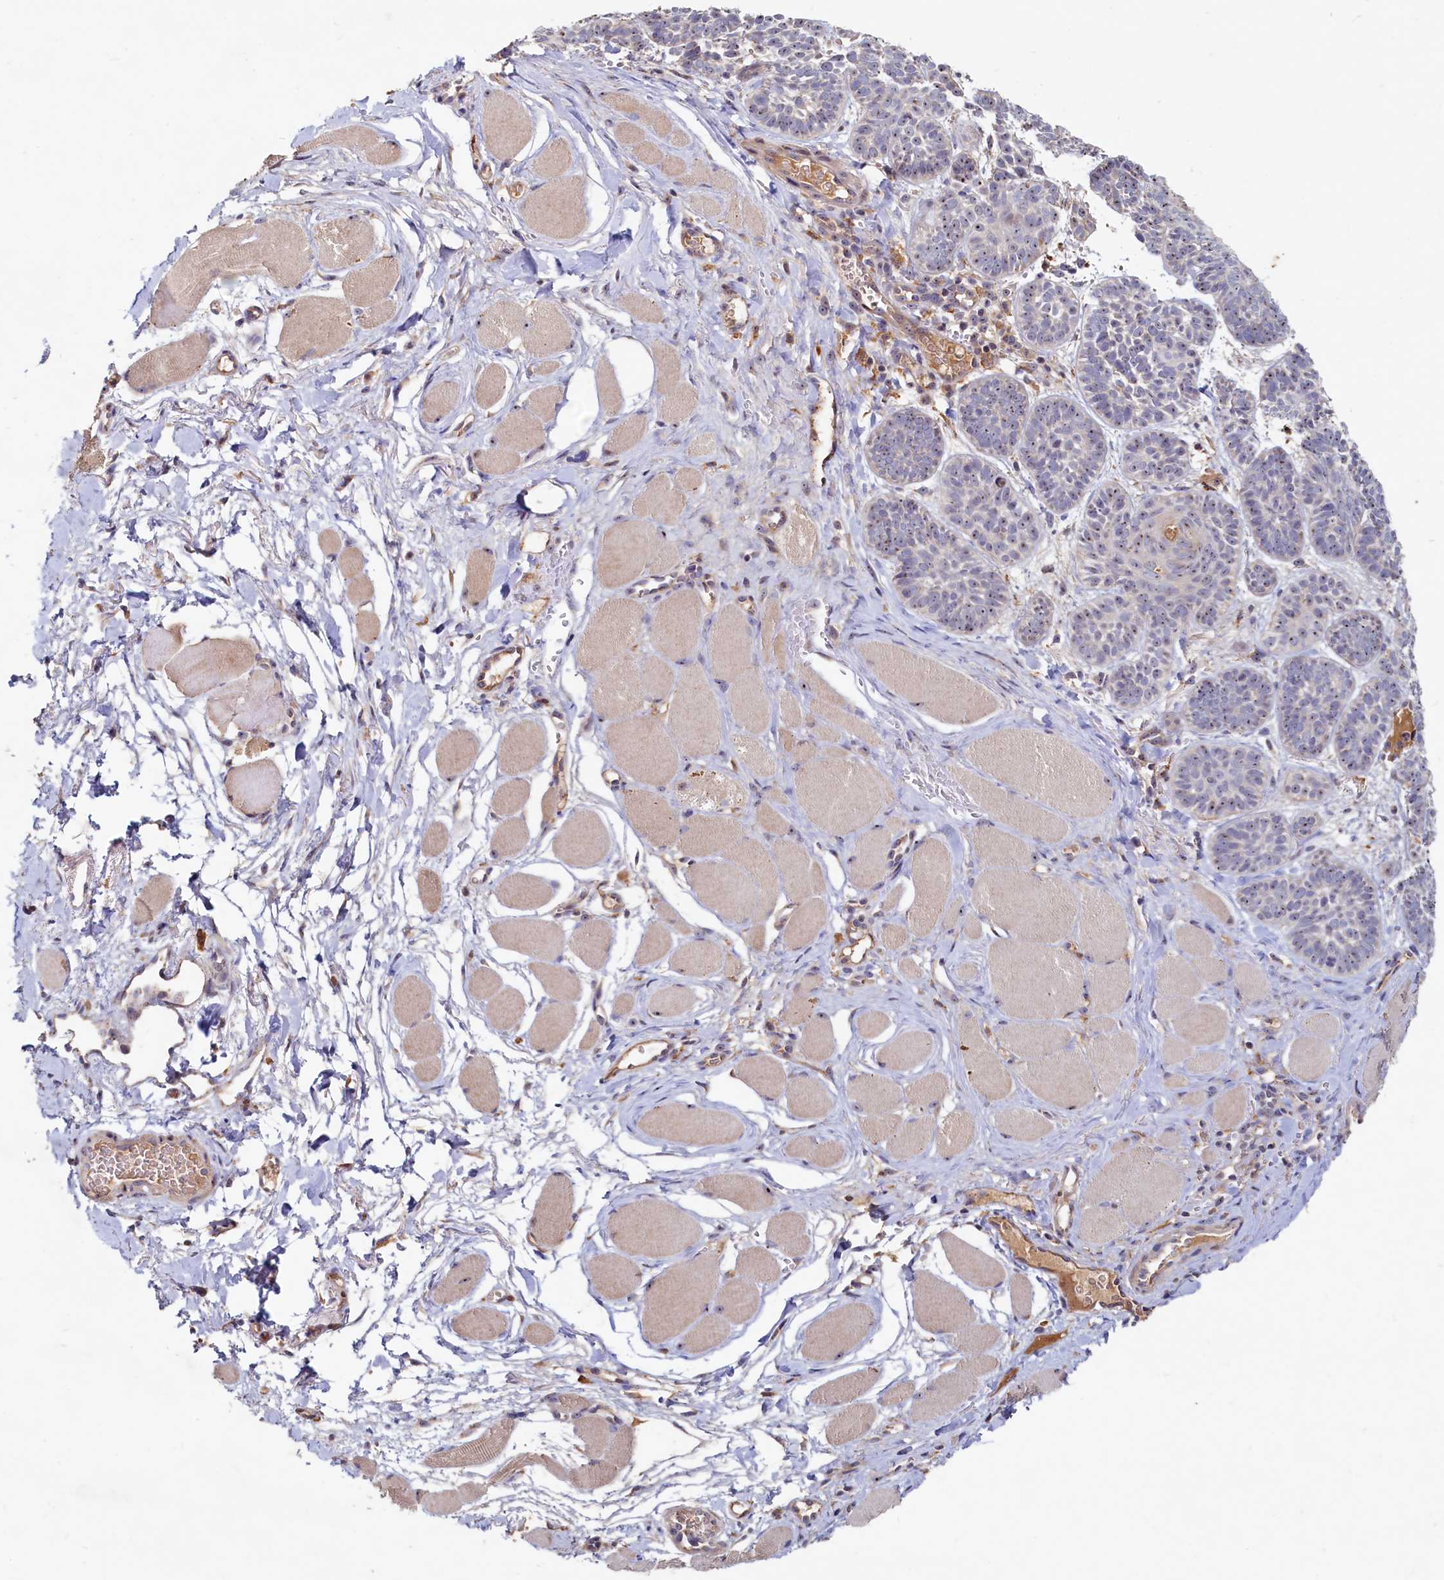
{"staining": {"intensity": "weak", "quantity": ">75%", "location": "nuclear"}, "tissue": "skin cancer", "cell_type": "Tumor cells", "image_type": "cancer", "snomed": [{"axis": "morphology", "description": "Basal cell carcinoma"}, {"axis": "topography", "description": "Skin"}], "caption": "Weak nuclear expression for a protein is identified in approximately >75% of tumor cells of skin cancer (basal cell carcinoma) using IHC.", "gene": "RGS7BP", "patient": {"sex": "male", "age": 85}}